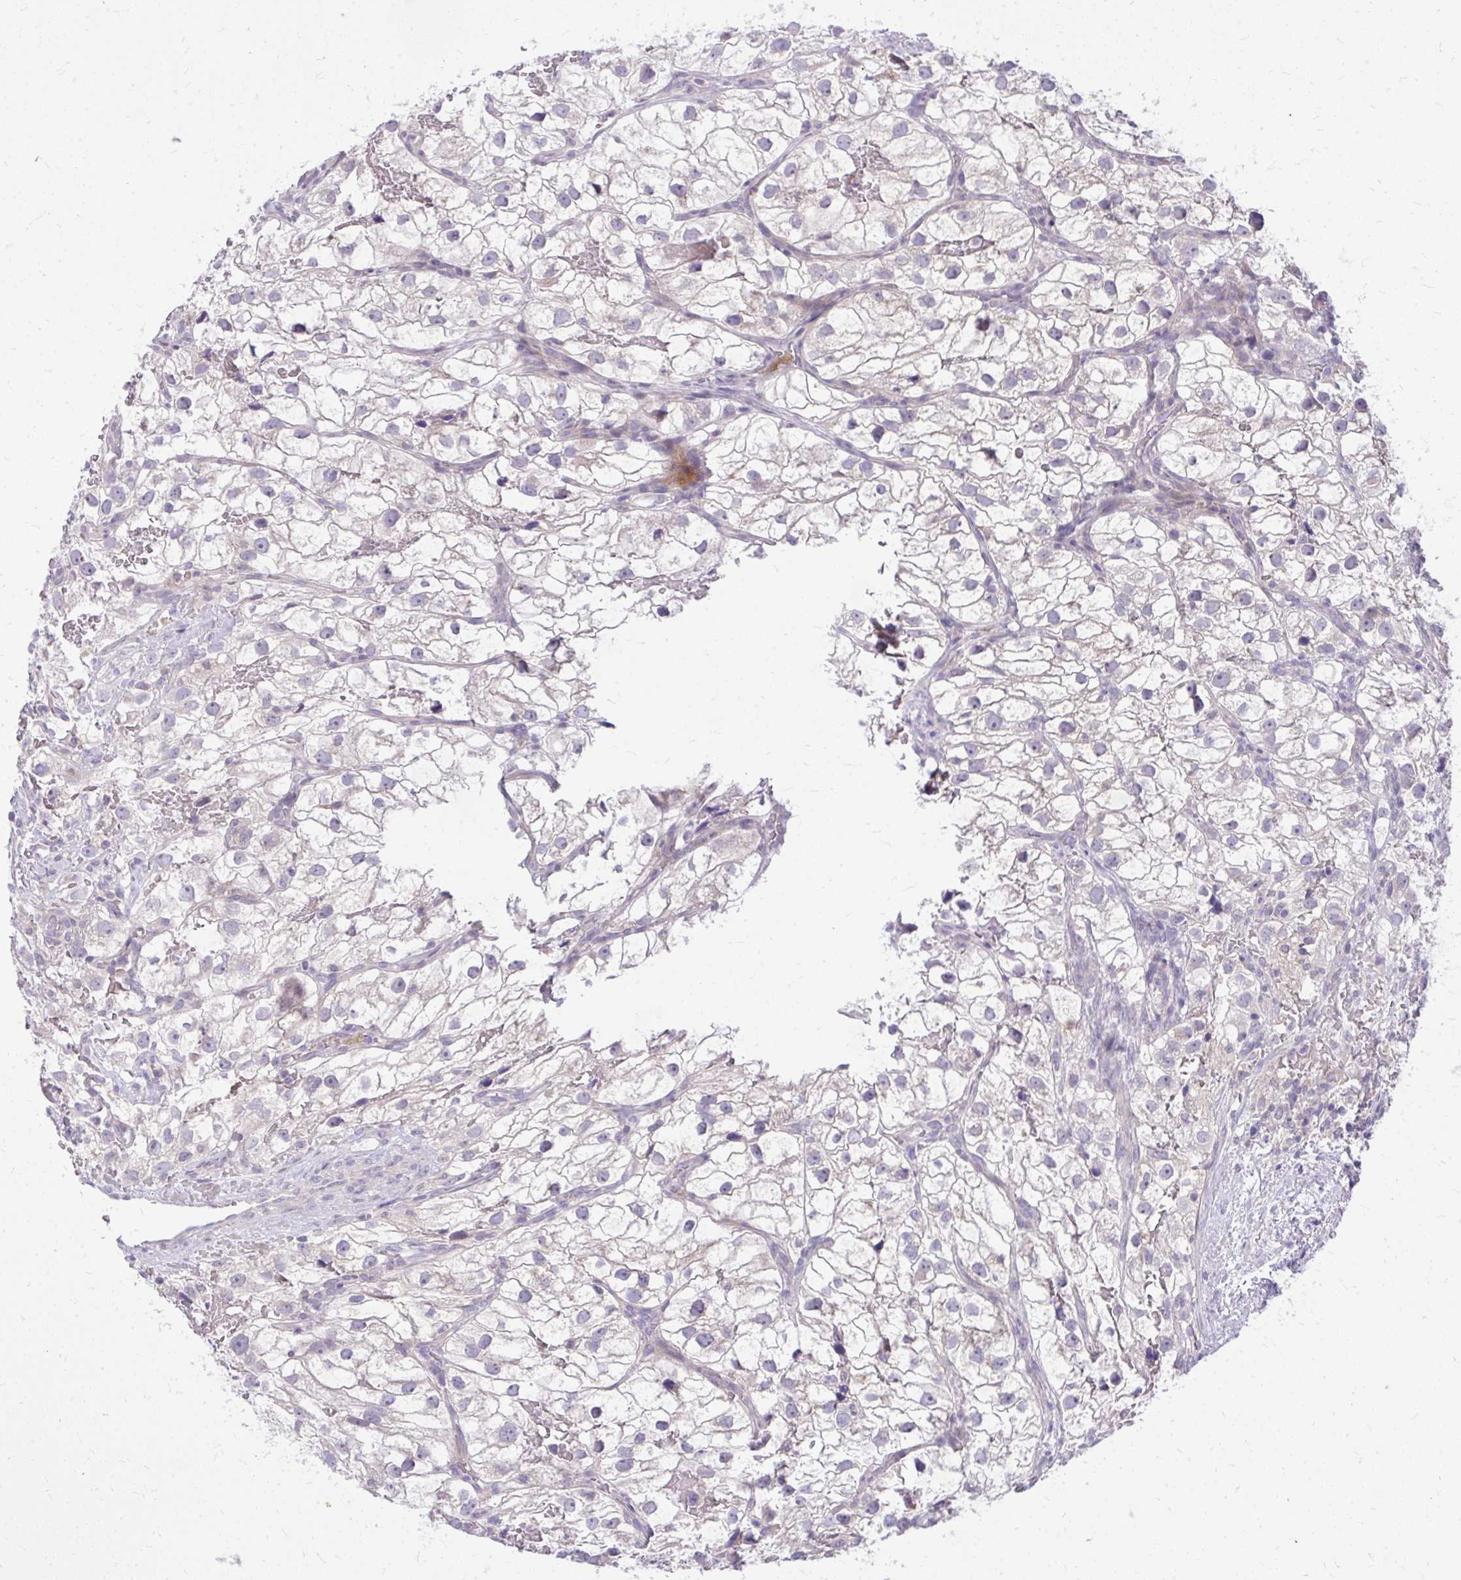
{"staining": {"intensity": "negative", "quantity": "none", "location": "none"}, "tissue": "renal cancer", "cell_type": "Tumor cells", "image_type": "cancer", "snomed": [{"axis": "morphology", "description": "Adenocarcinoma, NOS"}, {"axis": "topography", "description": "Kidney"}], "caption": "Micrograph shows no significant protein expression in tumor cells of renal adenocarcinoma. (Brightfield microscopy of DAB (3,3'-diaminobenzidine) immunohistochemistry (IHC) at high magnification).", "gene": "DPY19L1", "patient": {"sex": "male", "age": 59}}